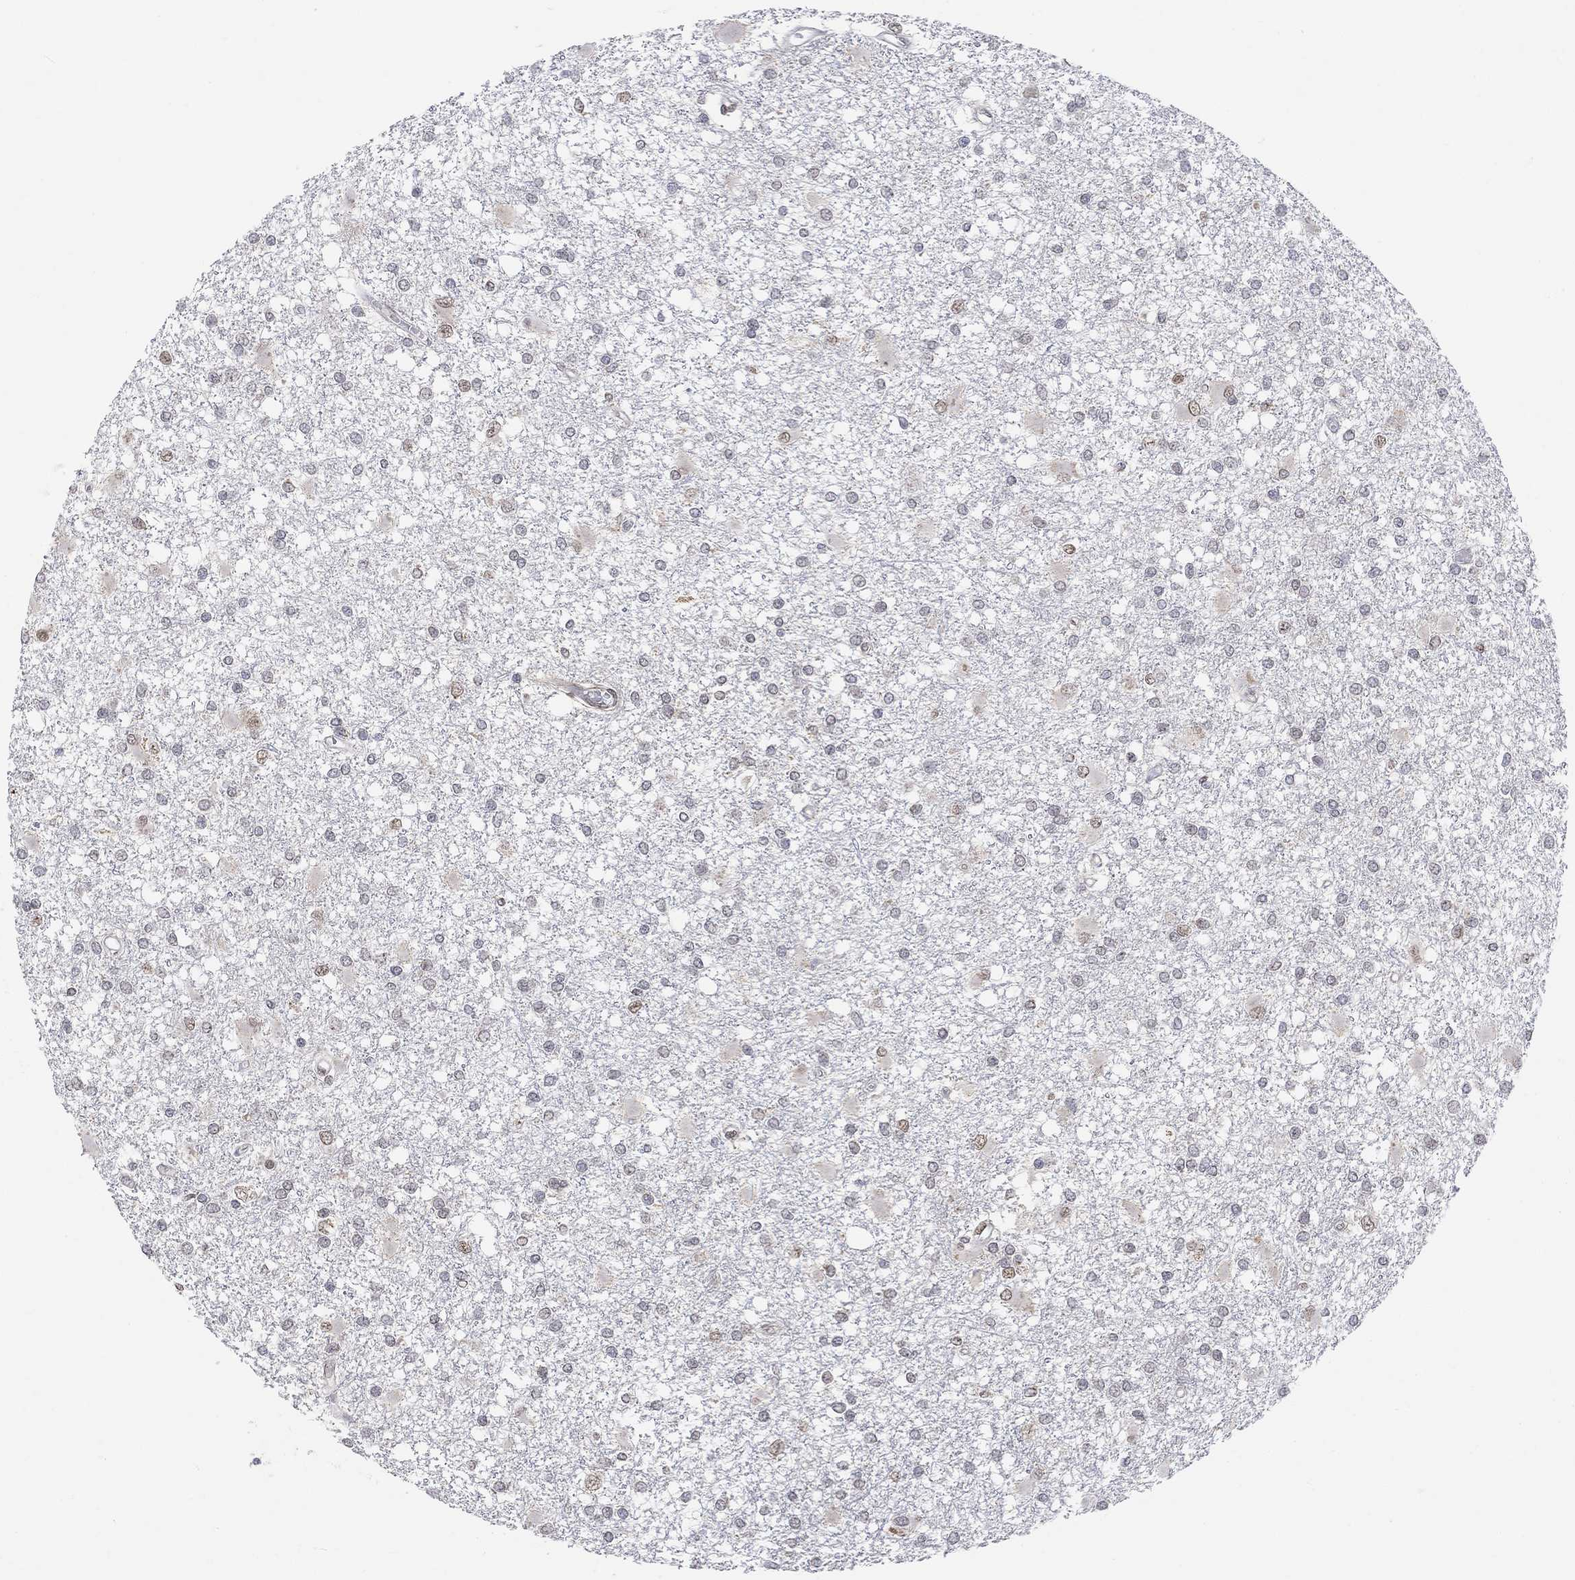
{"staining": {"intensity": "moderate", "quantity": "<25%", "location": "nuclear"}, "tissue": "glioma", "cell_type": "Tumor cells", "image_type": "cancer", "snomed": [{"axis": "morphology", "description": "Glioma, malignant, High grade"}, {"axis": "topography", "description": "Cerebral cortex"}], "caption": "Tumor cells display low levels of moderate nuclear positivity in approximately <25% of cells in human malignant glioma (high-grade).", "gene": "KLF12", "patient": {"sex": "male", "age": 79}}